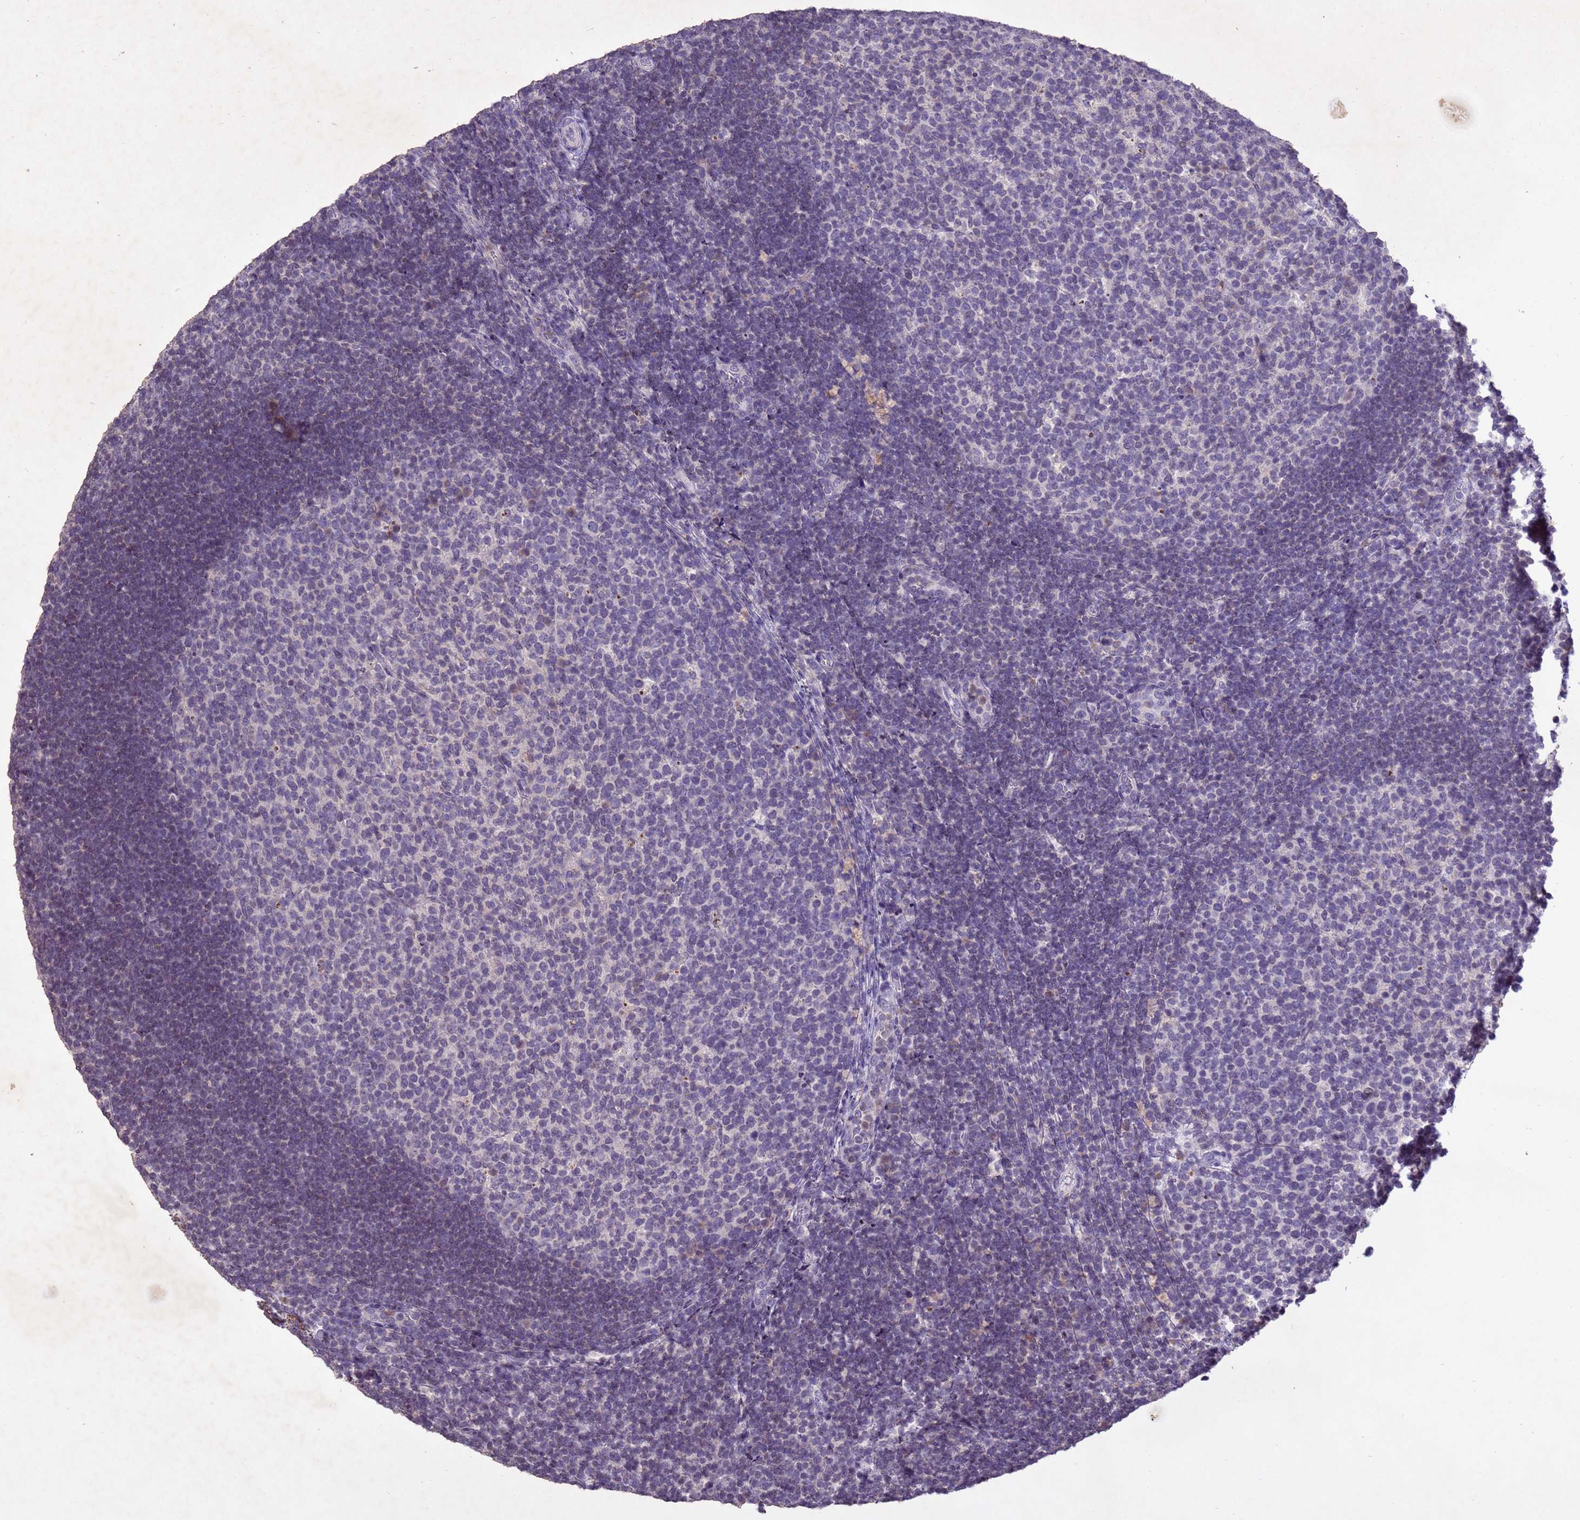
{"staining": {"intensity": "negative", "quantity": "none", "location": "none"}, "tissue": "tonsil", "cell_type": "Germinal center cells", "image_type": "normal", "snomed": [{"axis": "morphology", "description": "Normal tissue, NOS"}, {"axis": "topography", "description": "Tonsil"}], "caption": "The immunohistochemistry image has no significant positivity in germinal center cells of tonsil. Nuclei are stained in blue.", "gene": "NLRP11", "patient": {"sex": "female", "age": 10}}